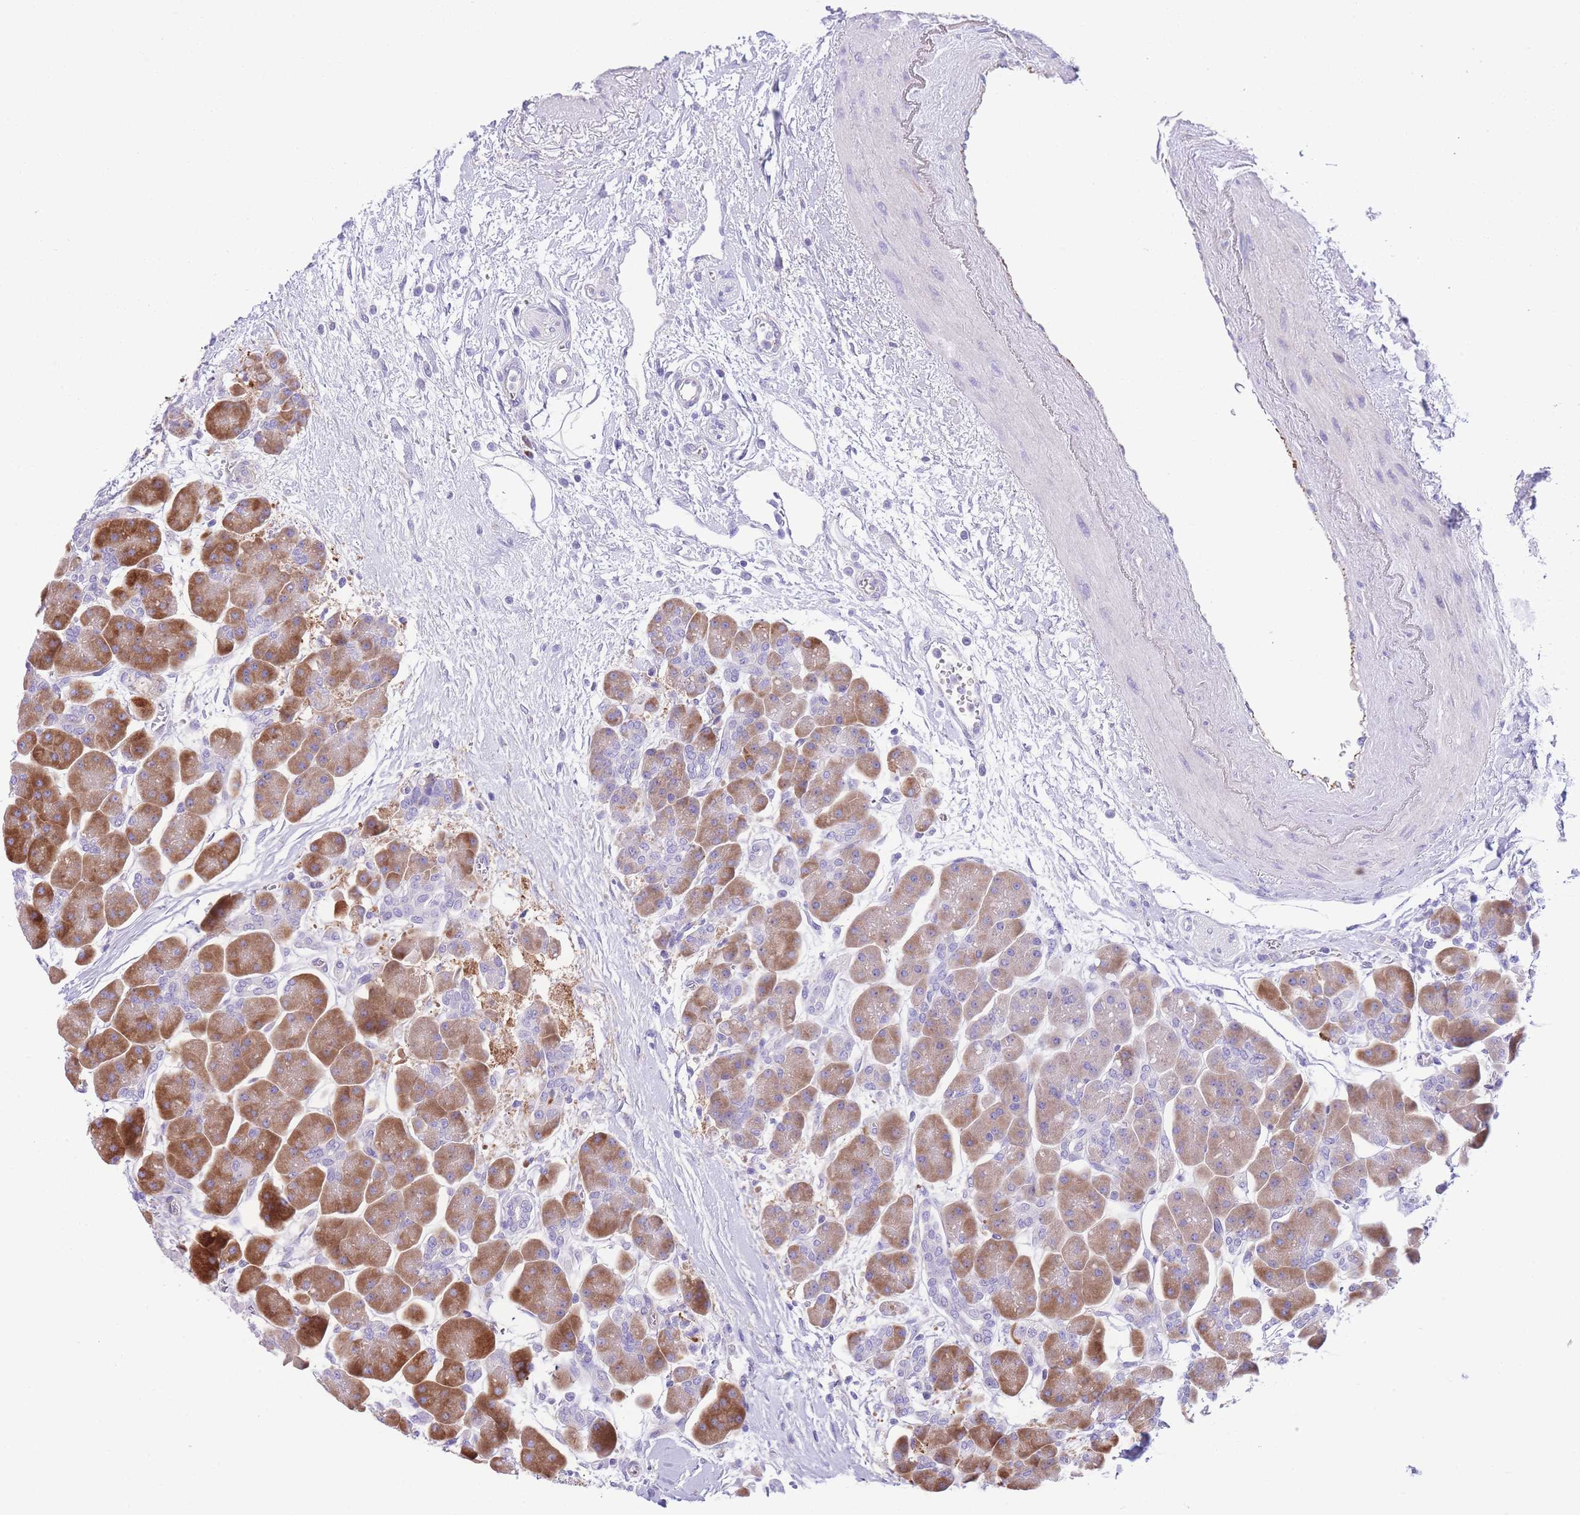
{"staining": {"intensity": "strong", "quantity": ">75%", "location": "cytoplasmic/membranous"}, "tissue": "pancreas", "cell_type": "Exocrine glandular cells", "image_type": "normal", "snomed": [{"axis": "morphology", "description": "Normal tissue, NOS"}, {"axis": "topography", "description": "Pancreas"}], "caption": "Exocrine glandular cells display strong cytoplasmic/membranous staining in about >75% of cells in normal pancreas.", "gene": "DET1", "patient": {"sex": "male", "age": 66}}